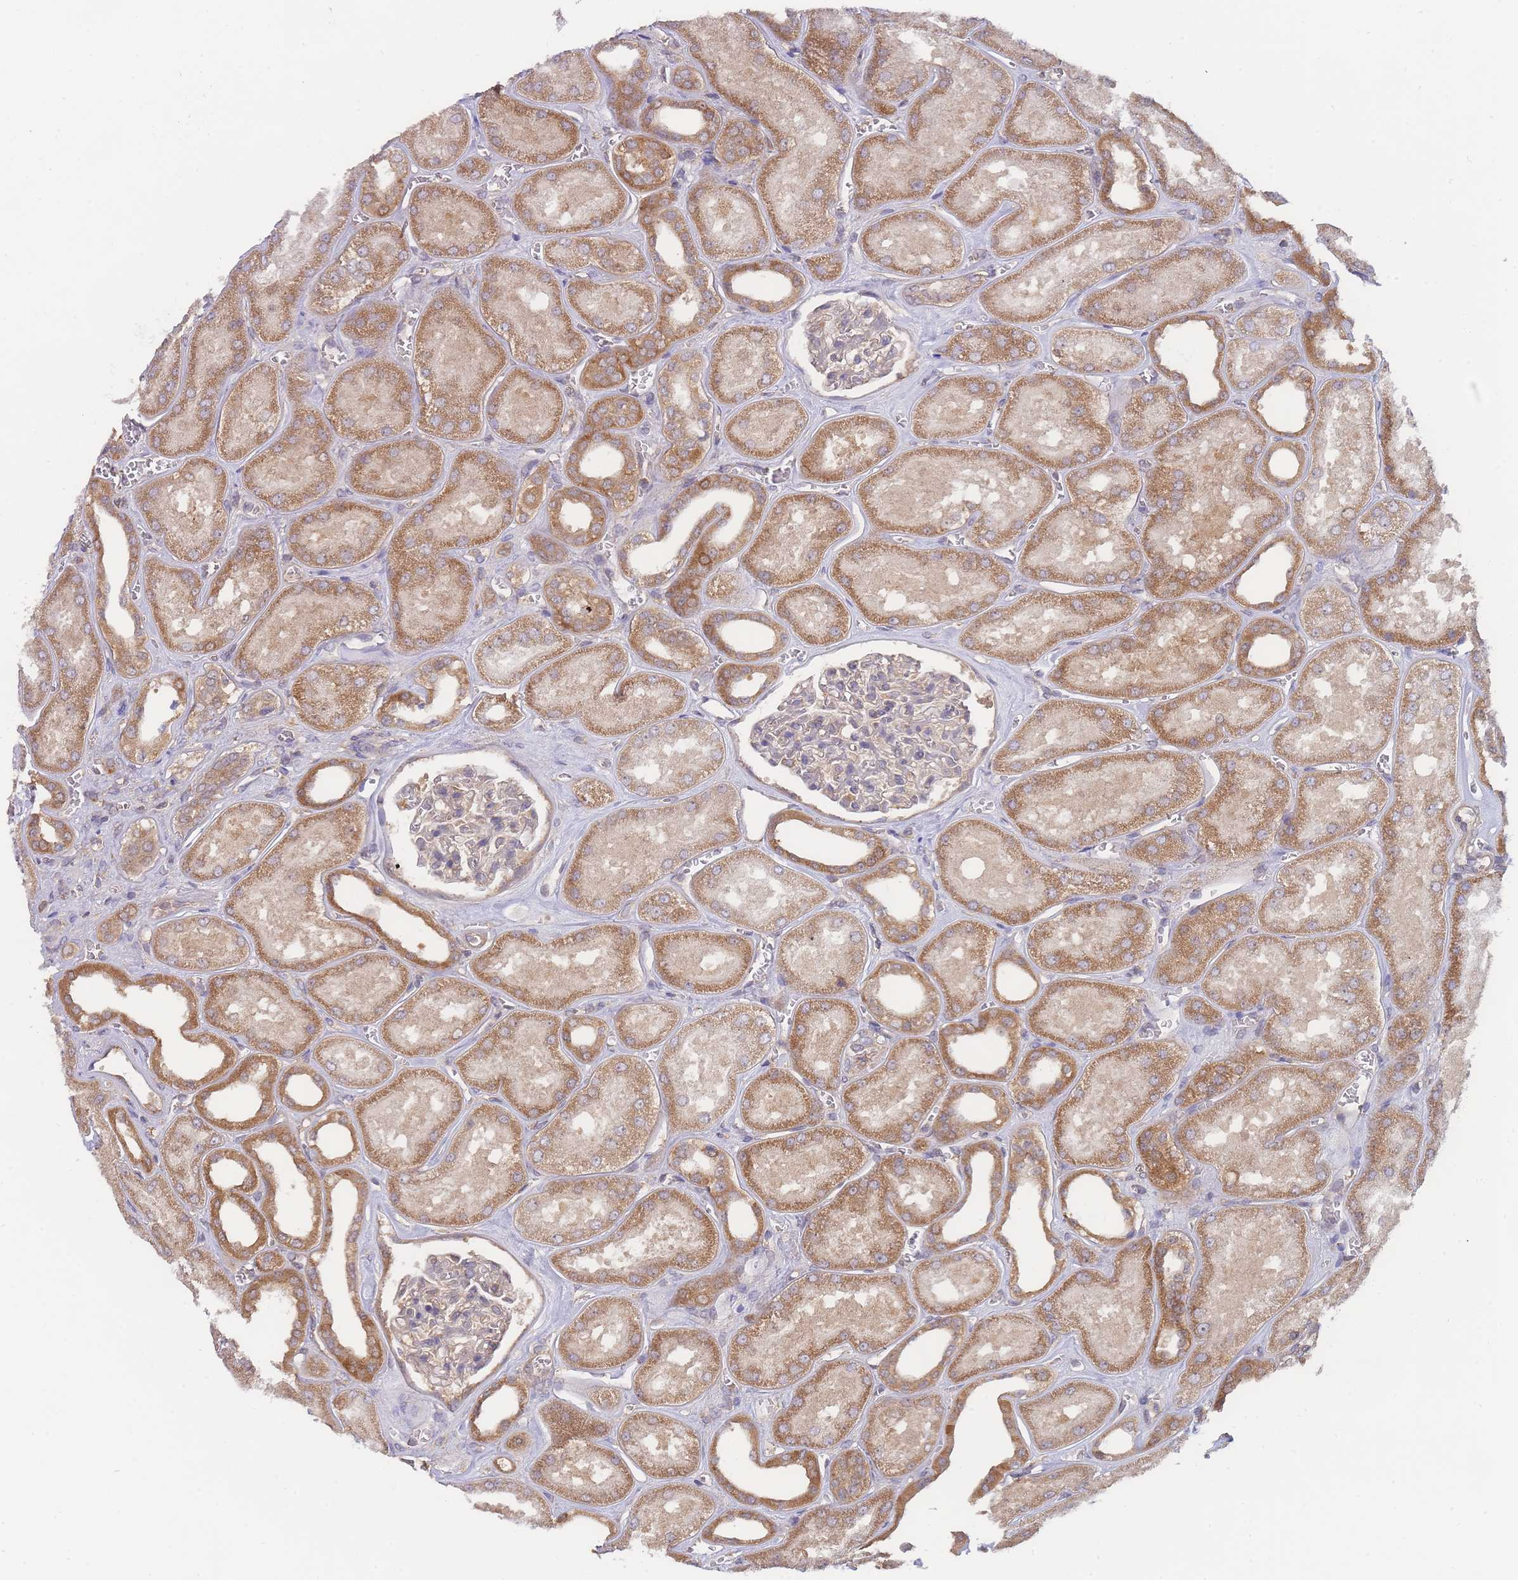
{"staining": {"intensity": "weak", "quantity": "<25%", "location": "cytoplasmic/membranous"}, "tissue": "kidney", "cell_type": "Cells in glomeruli", "image_type": "normal", "snomed": [{"axis": "morphology", "description": "Normal tissue, NOS"}, {"axis": "morphology", "description": "Adenocarcinoma, NOS"}, {"axis": "topography", "description": "Kidney"}], "caption": "Immunohistochemistry (IHC) histopathology image of benign kidney stained for a protein (brown), which shows no staining in cells in glomeruli.", "gene": "MRPS18B", "patient": {"sex": "female", "age": 68}}